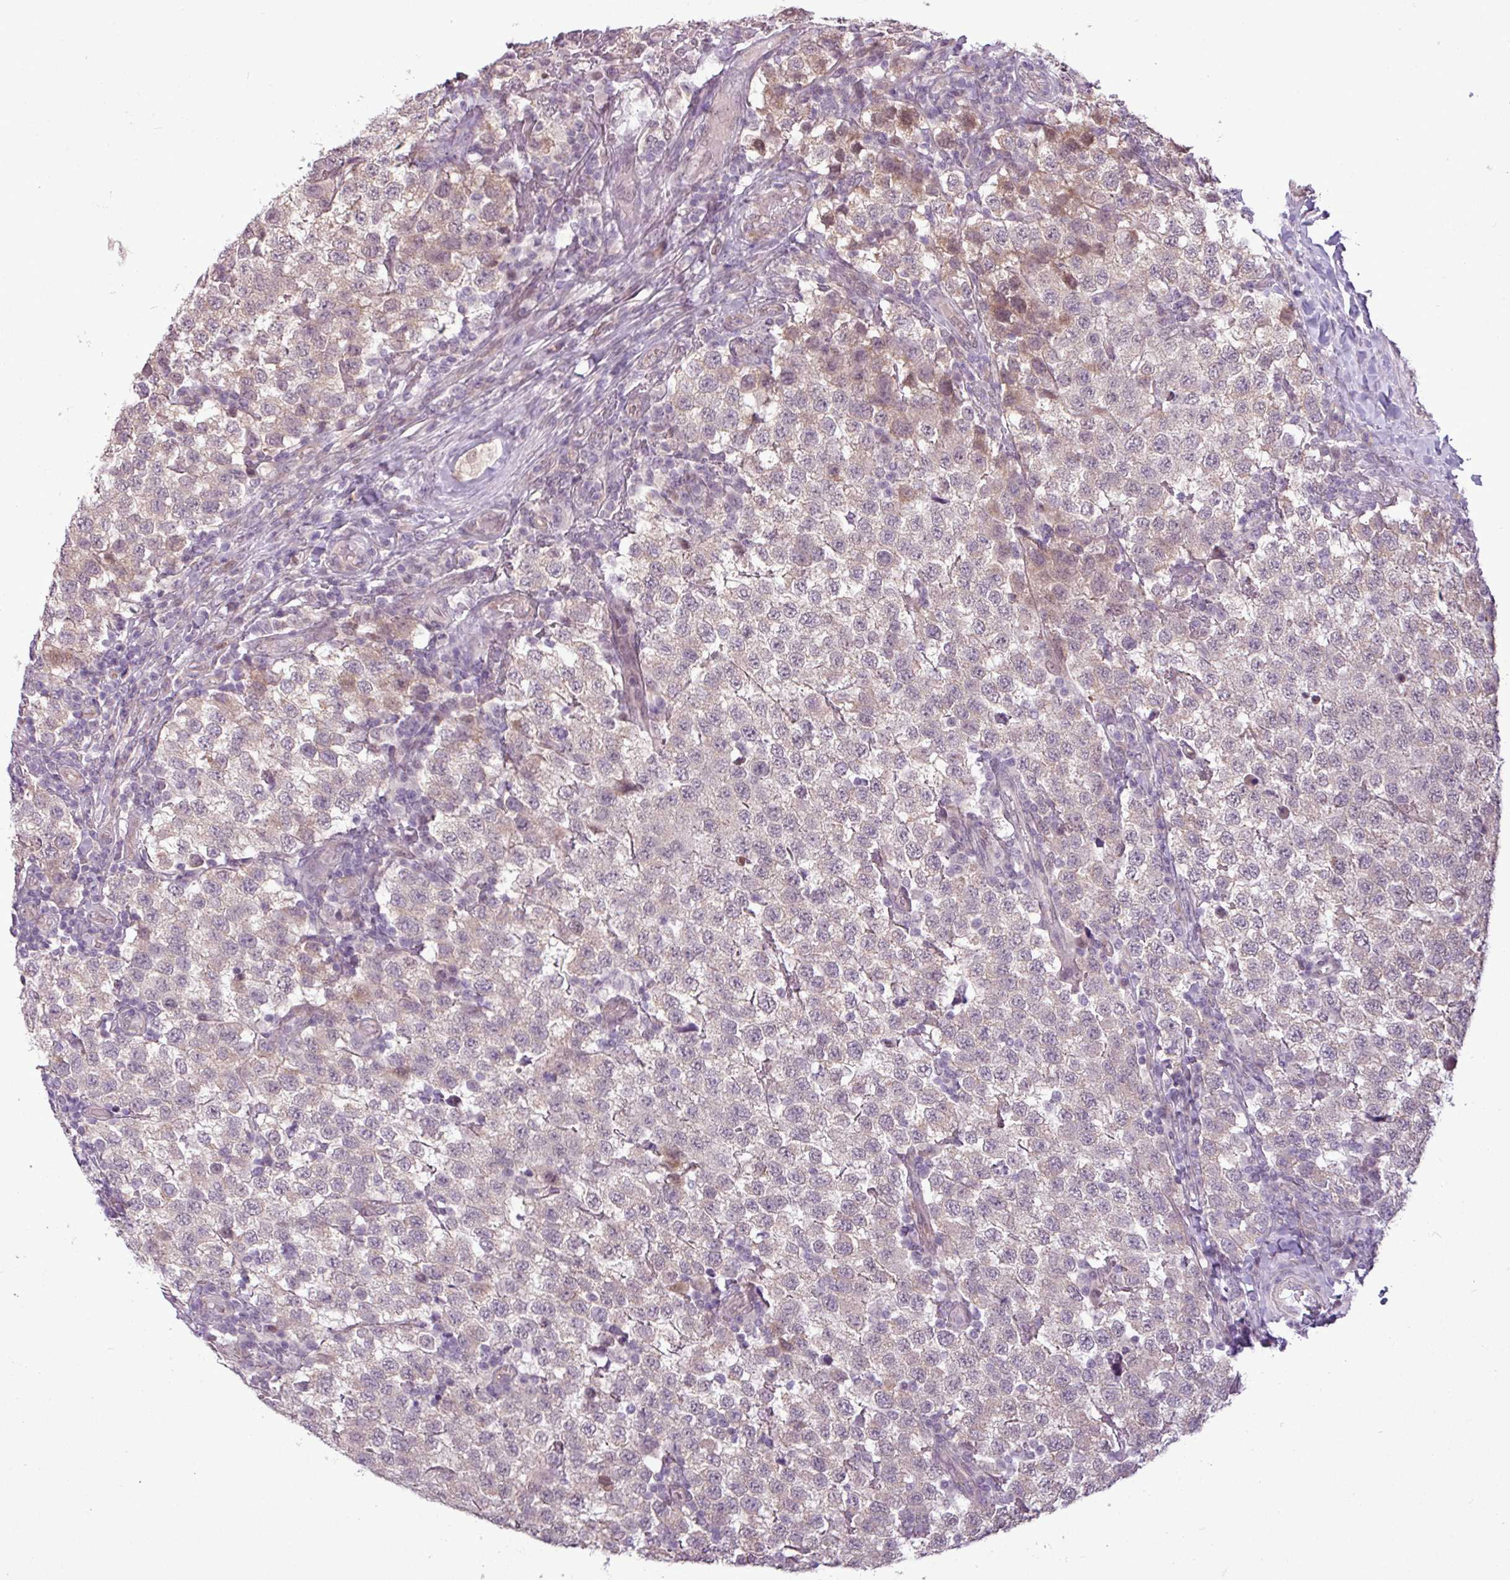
{"staining": {"intensity": "weak", "quantity": "25%-75%", "location": "nuclear"}, "tissue": "testis cancer", "cell_type": "Tumor cells", "image_type": "cancer", "snomed": [{"axis": "morphology", "description": "Seminoma, NOS"}, {"axis": "topography", "description": "Testis"}], "caption": "An immunohistochemistry (IHC) photomicrograph of tumor tissue is shown. Protein staining in brown highlights weak nuclear positivity in testis cancer within tumor cells.", "gene": "GPT2", "patient": {"sex": "male", "age": 34}}